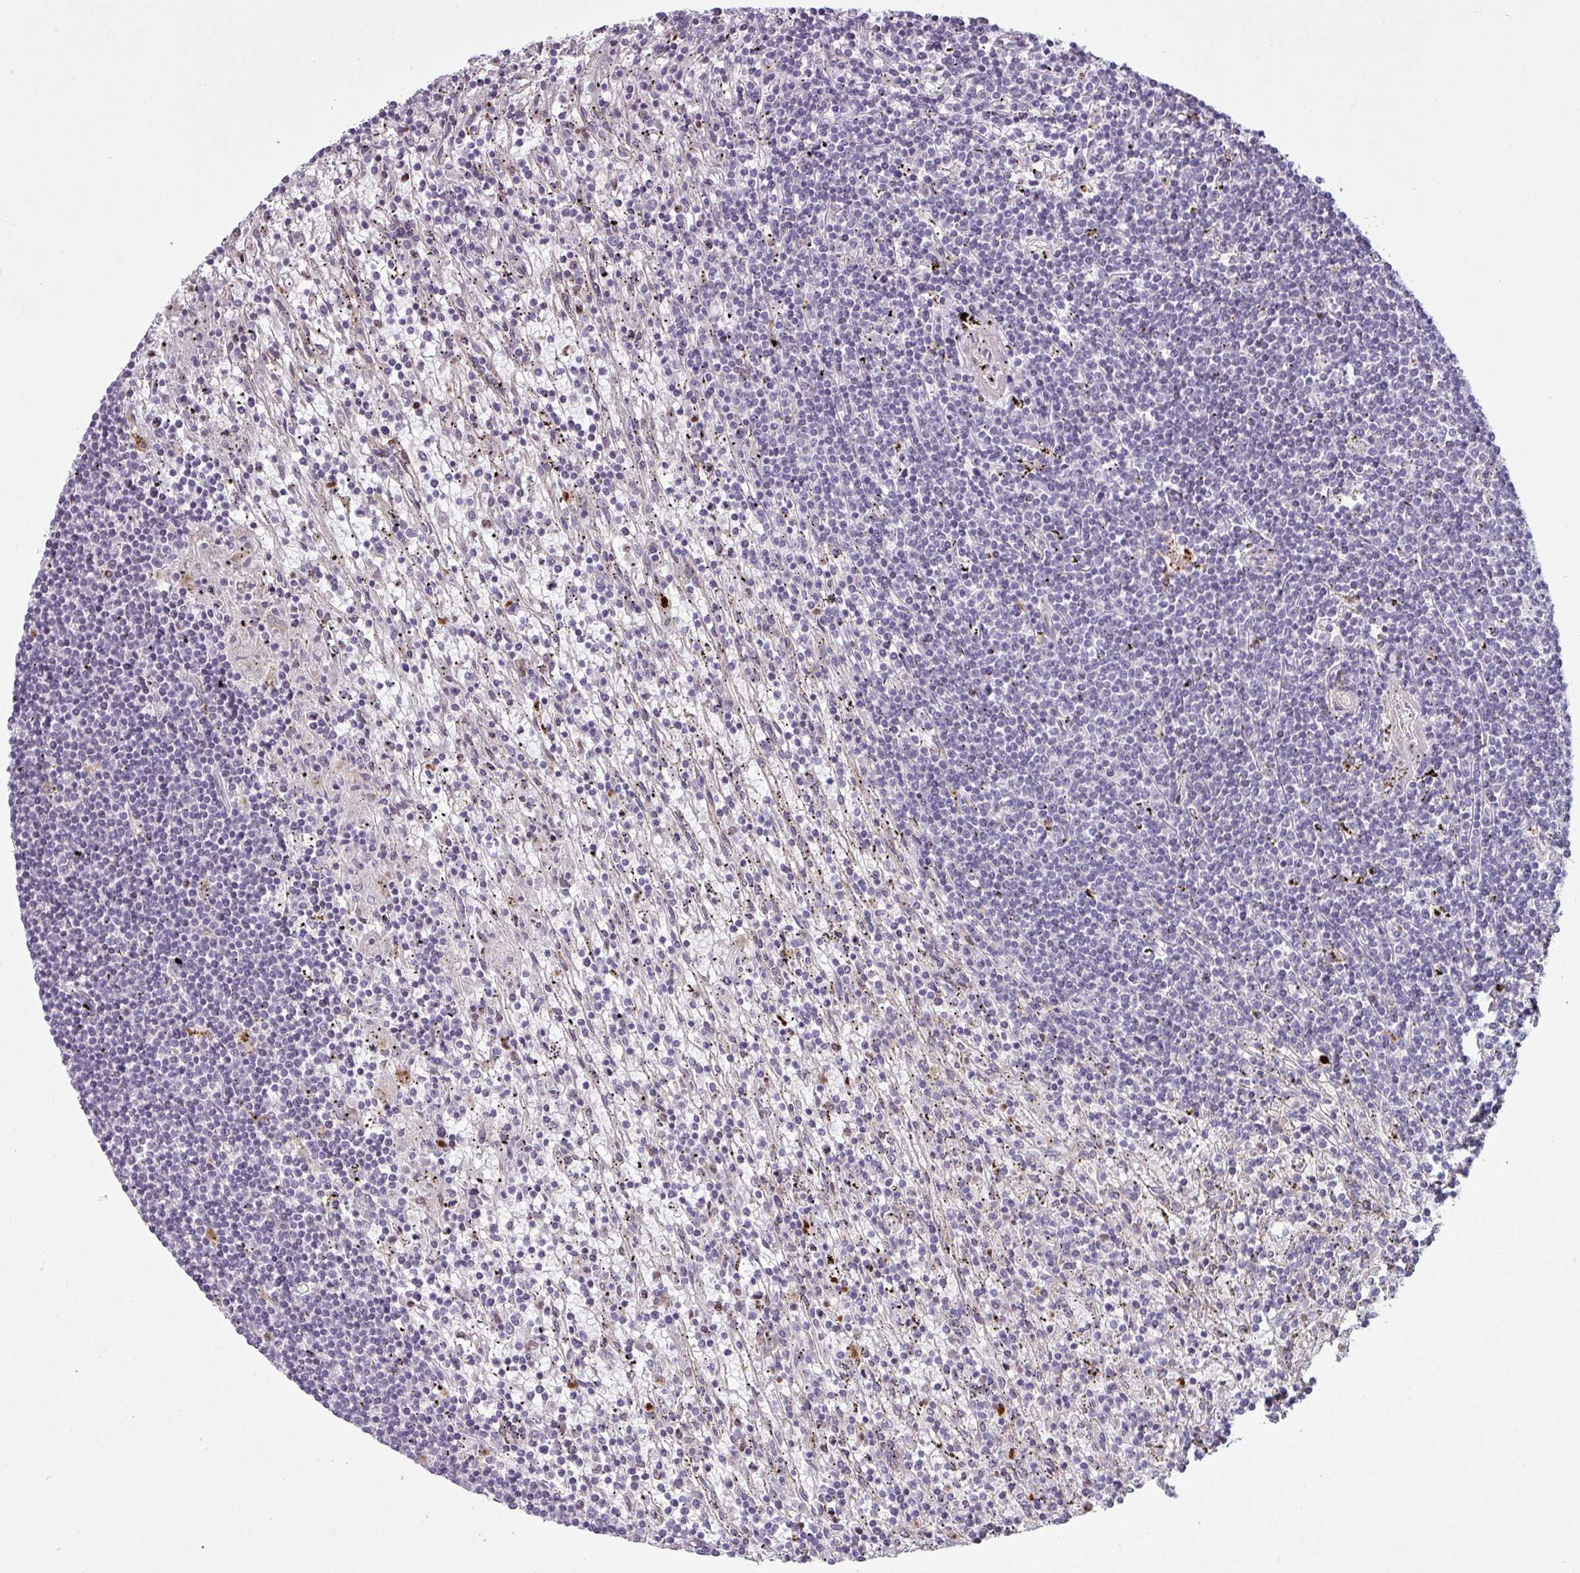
{"staining": {"intensity": "negative", "quantity": "none", "location": "none"}, "tissue": "lymphoma", "cell_type": "Tumor cells", "image_type": "cancer", "snomed": [{"axis": "morphology", "description": "Malignant lymphoma, non-Hodgkin's type, Low grade"}, {"axis": "topography", "description": "Spleen"}], "caption": "This image is of malignant lymphoma, non-Hodgkin's type (low-grade) stained with immunohistochemistry to label a protein in brown with the nuclei are counter-stained blue. There is no staining in tumor cells. The staining was performed using DAB to visualize the protein expression in brown, while the nuclei were stained in blue with hematoxylin (Magnification: 20x).", "gene": "MAP7D2", "patient": {"sex": "male", "age": 76}}